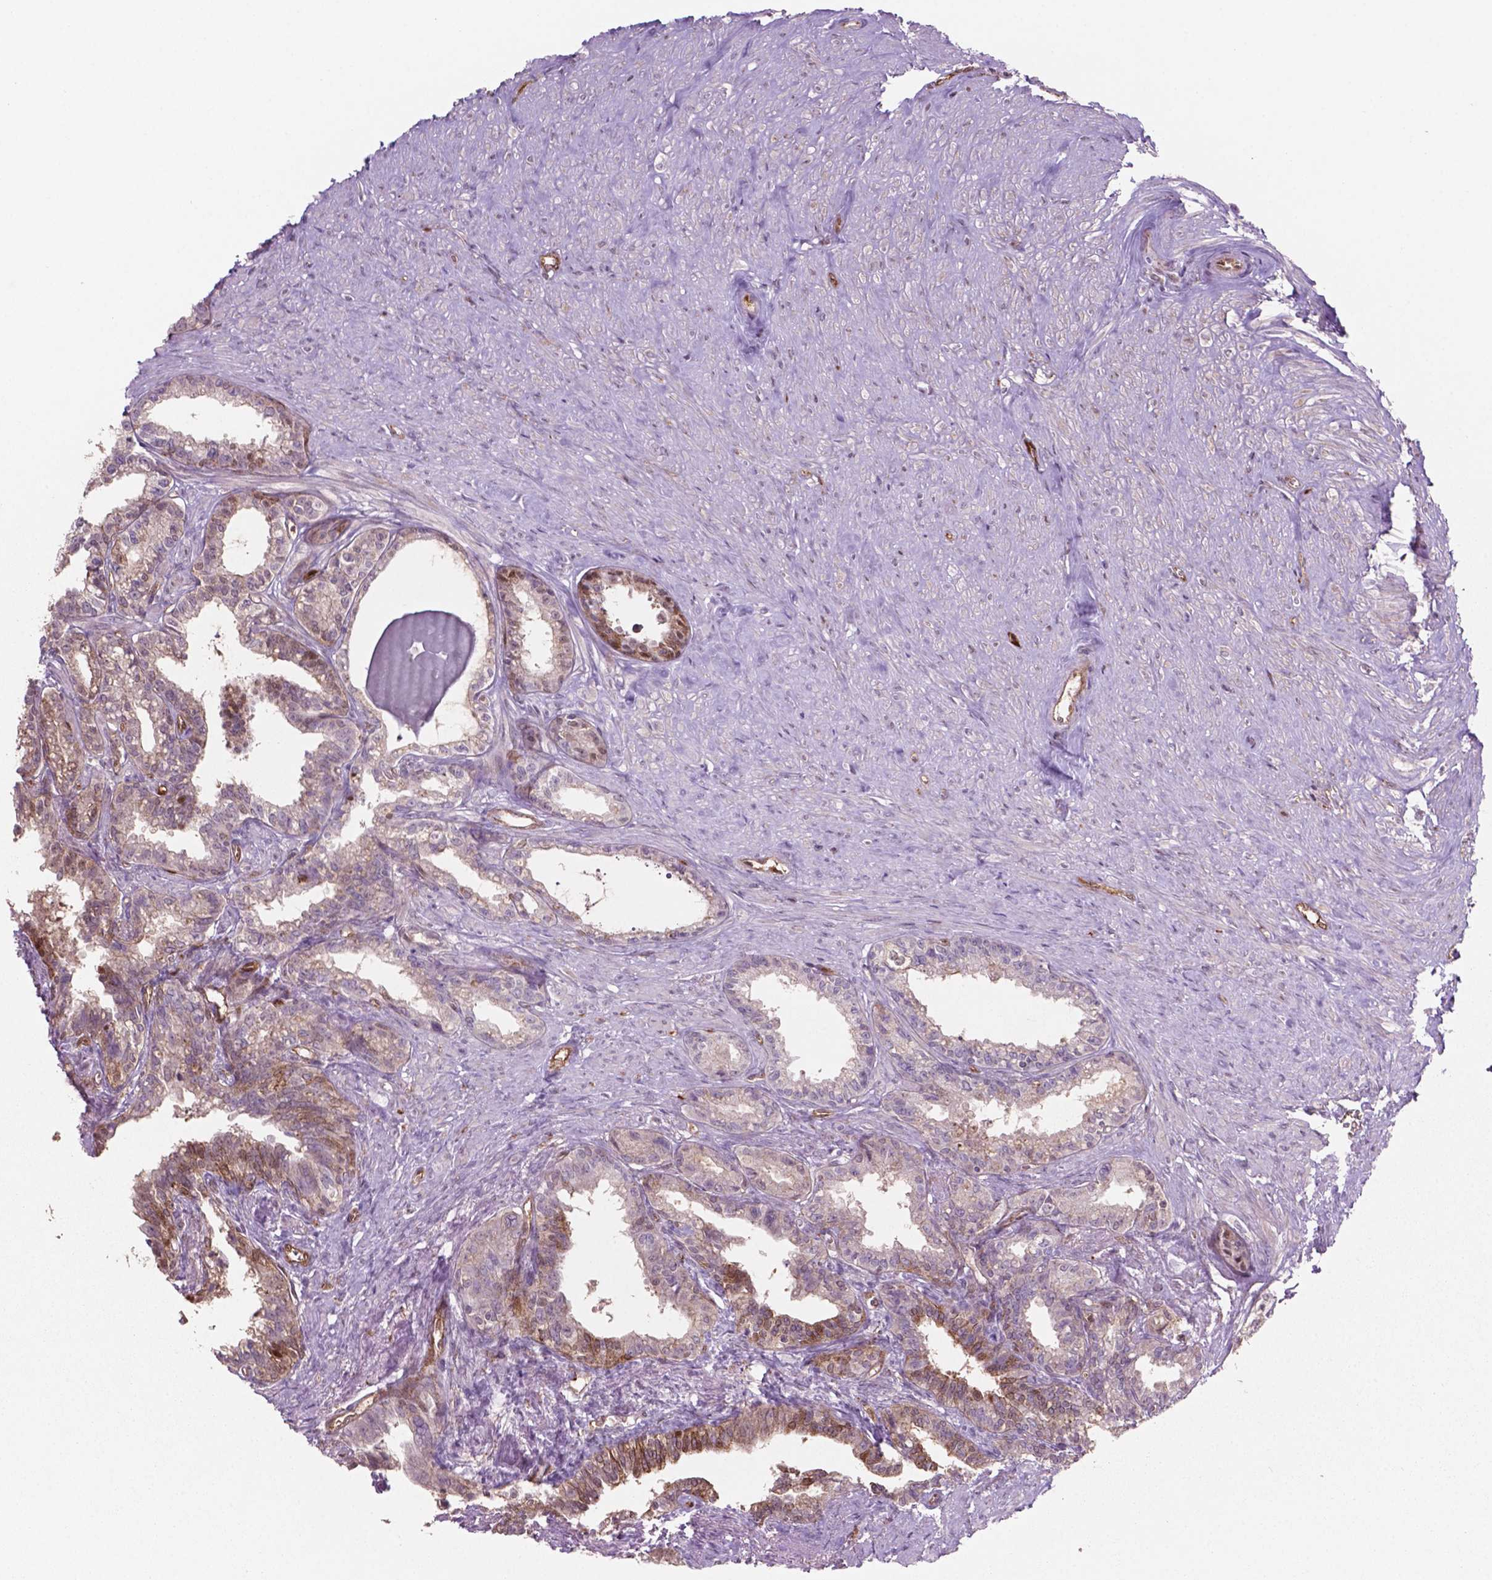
{"staining": {"intensity": "moderate", "quantity": "<25%", "location": "cytoplasmic/membranous"}, "tissue": "seminal vesicle", "cell_type": "Glandular cells", "image_type": "normal", "snomed": [{"axis": "morphology", "description": "Normal tissue, NOS"}, {"axis": "morphology", "description": "Urothelial carcinoma, NOS"}, {"axis": "topography", "description": "Urinary bladder"}, {"axis": "topography", "description": "Seminal veicle"}], "caption": "The photomicrograph demonstrates immunohistochemical staining of unremarkable seminal vesicle. There is moderate cytoplasmic/membranous staining is identified in about <25% of glandular cells.", "gene": "LDHA", "patient": {"sex": "male", "age": 76}}